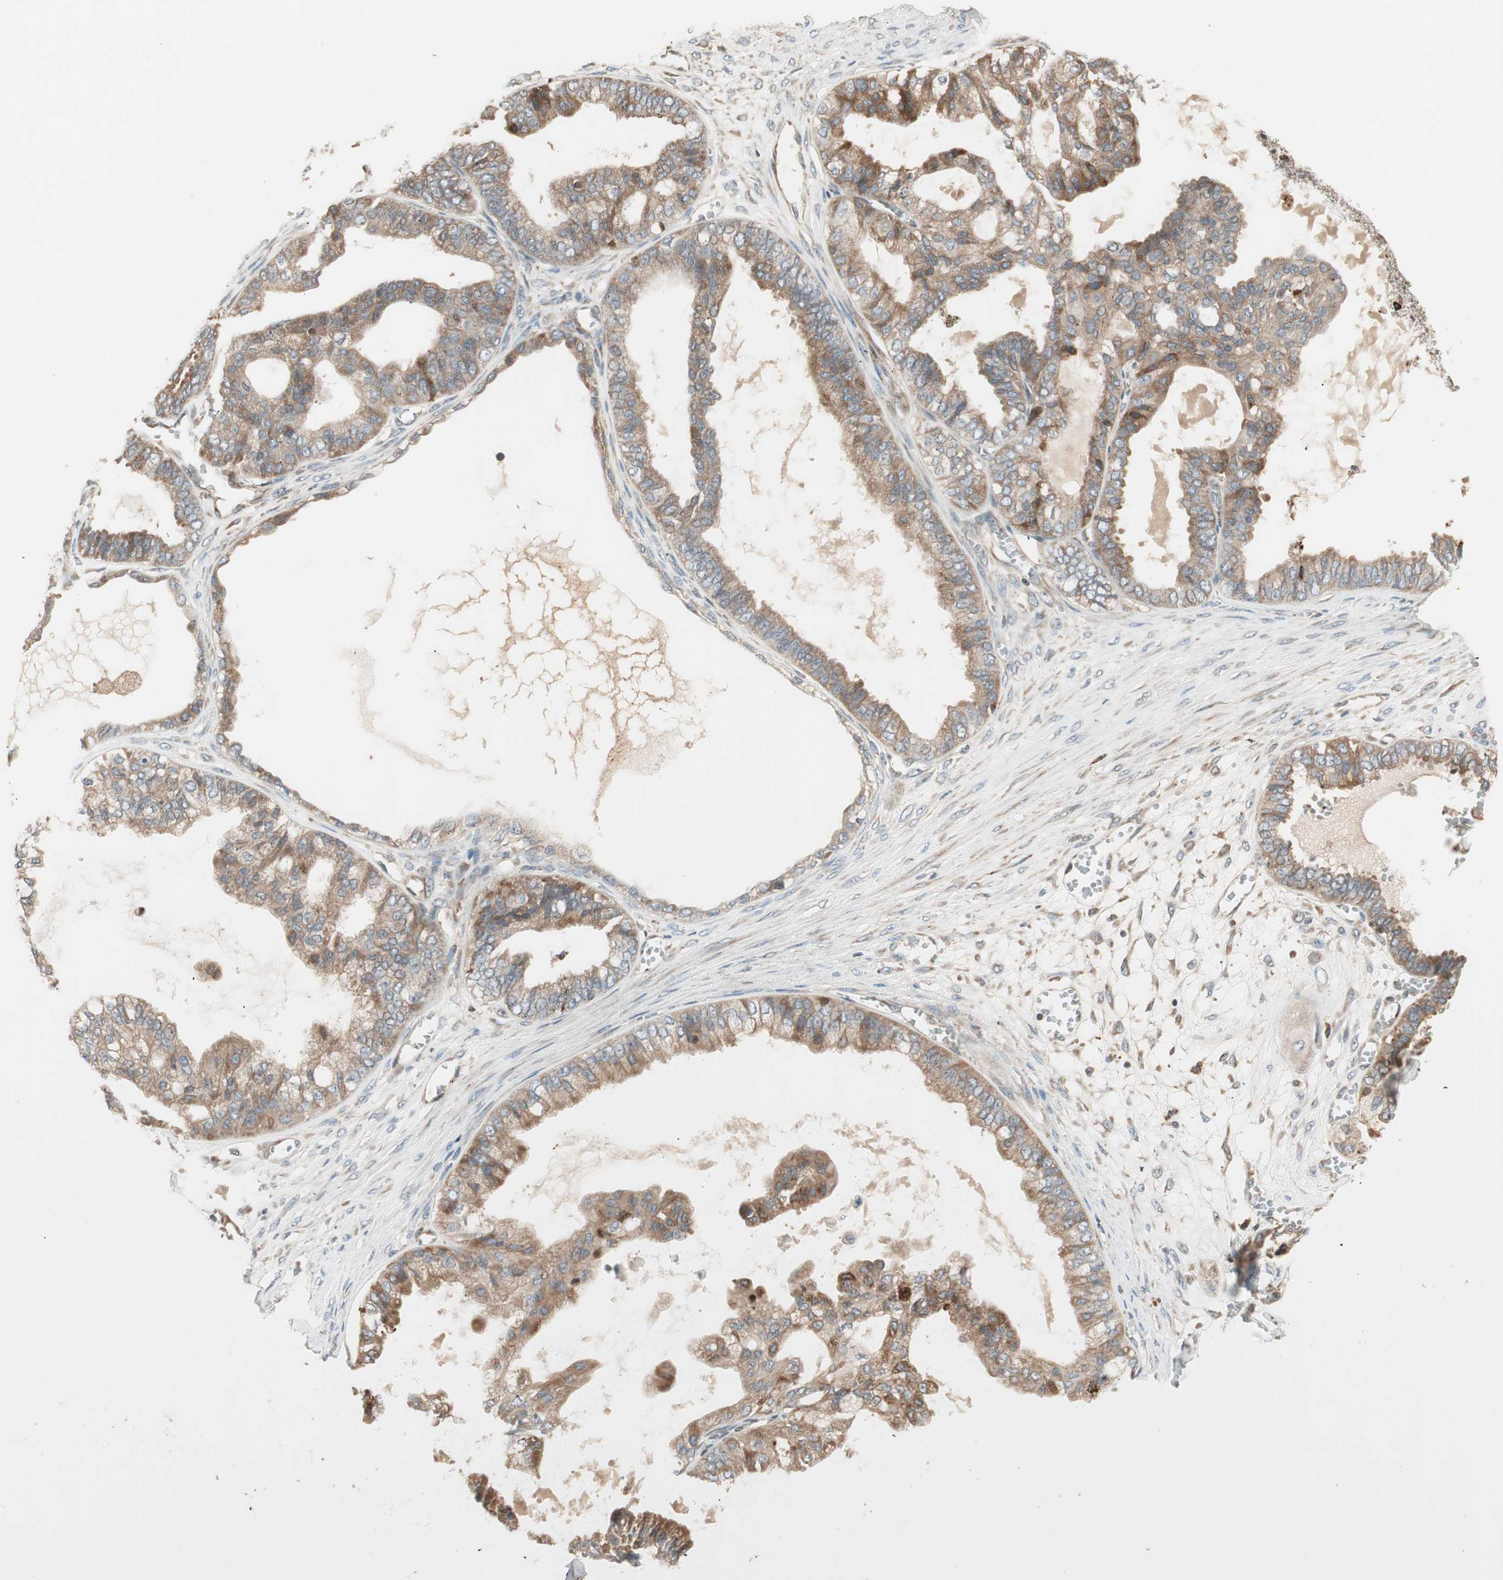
{"staining": {"intensity": "moderate", "quantity": ">75%", "location": "cytoplasmic/membranous"}, "tissue": "ovarian cancer", "cell_type": "Tumor cells", "image_type": "cancer", "snomed": [{"axis": "morphology", "description": "Carcinoma, NOS"}, {"axis": "morphology", "description": "Carcinoma, endometroid"}, {"axis": "topography", "description": "Ovary"}], "caption": "Tumor cells exhibit moderate cytoplasmic/membranous staining in about >75% of cells in carcinoma (ovarian). The staining is performed using DAB (3,3'-diaminobenzidine) brown chromogen to label protein expression. The nuclei are counter-stained blue using hematoxylin.", "gene": "SFRP1", "patient": {"sex": "female", "age": 50}}